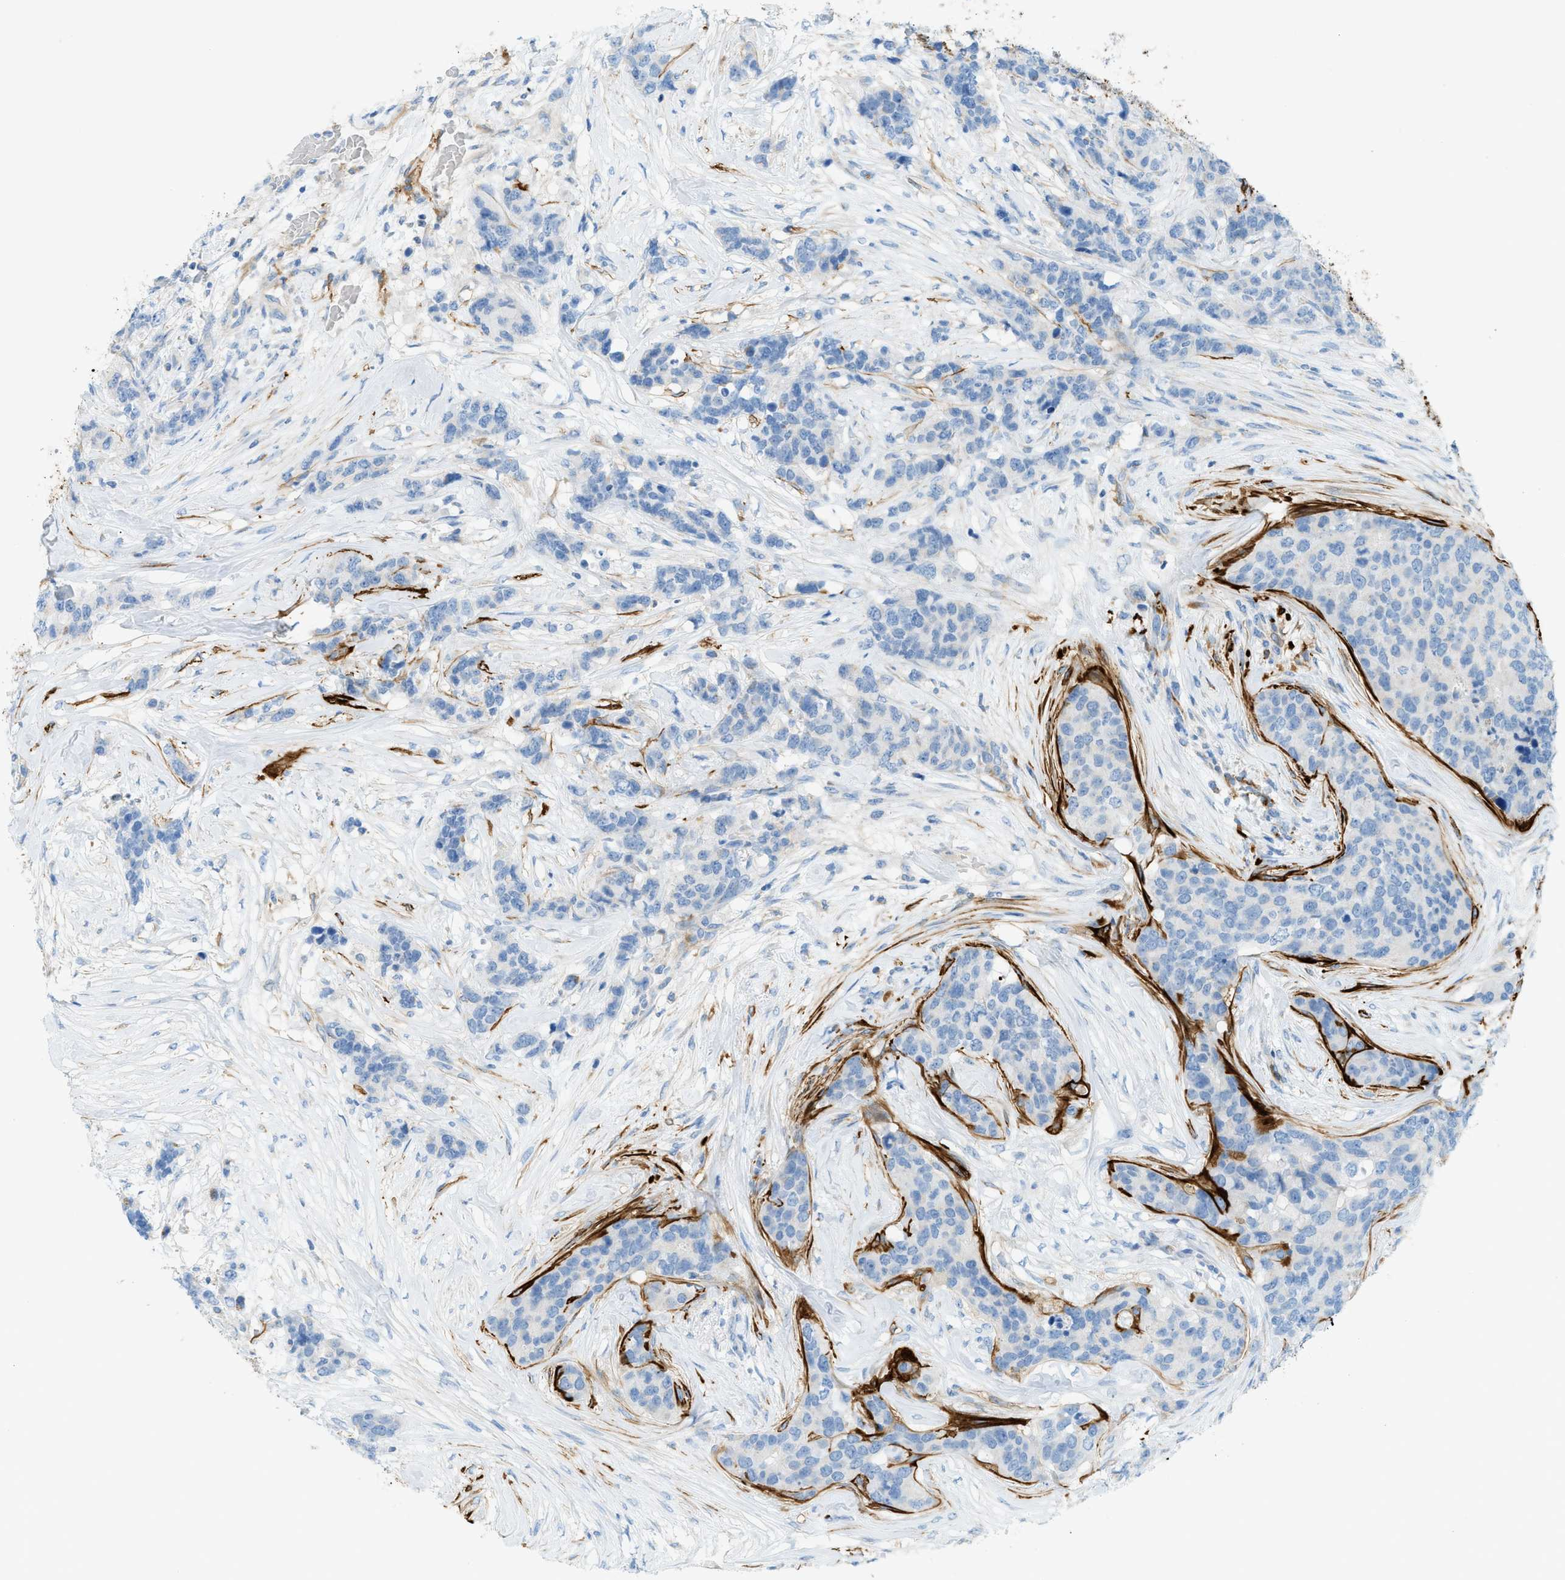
{"staining": {"intensity": "negative", "quantity": "none", "location": "none"}, "tissue": "breast cancer", "cell_type": "Tumor cells", "image_type": "cancer", "snomed": [{"axis": "morphology", "description": "Lobular carcinoma"}, {"axis": "topography", "description": "Breast"}], "caption": "IHC micrograph of neoplastic tissue: human breast cancer stained with DAB exhibits no significant protein positivity in tumor cells.", "gene": "MYH11", "patient": {"sex": "female", "age": 59}}